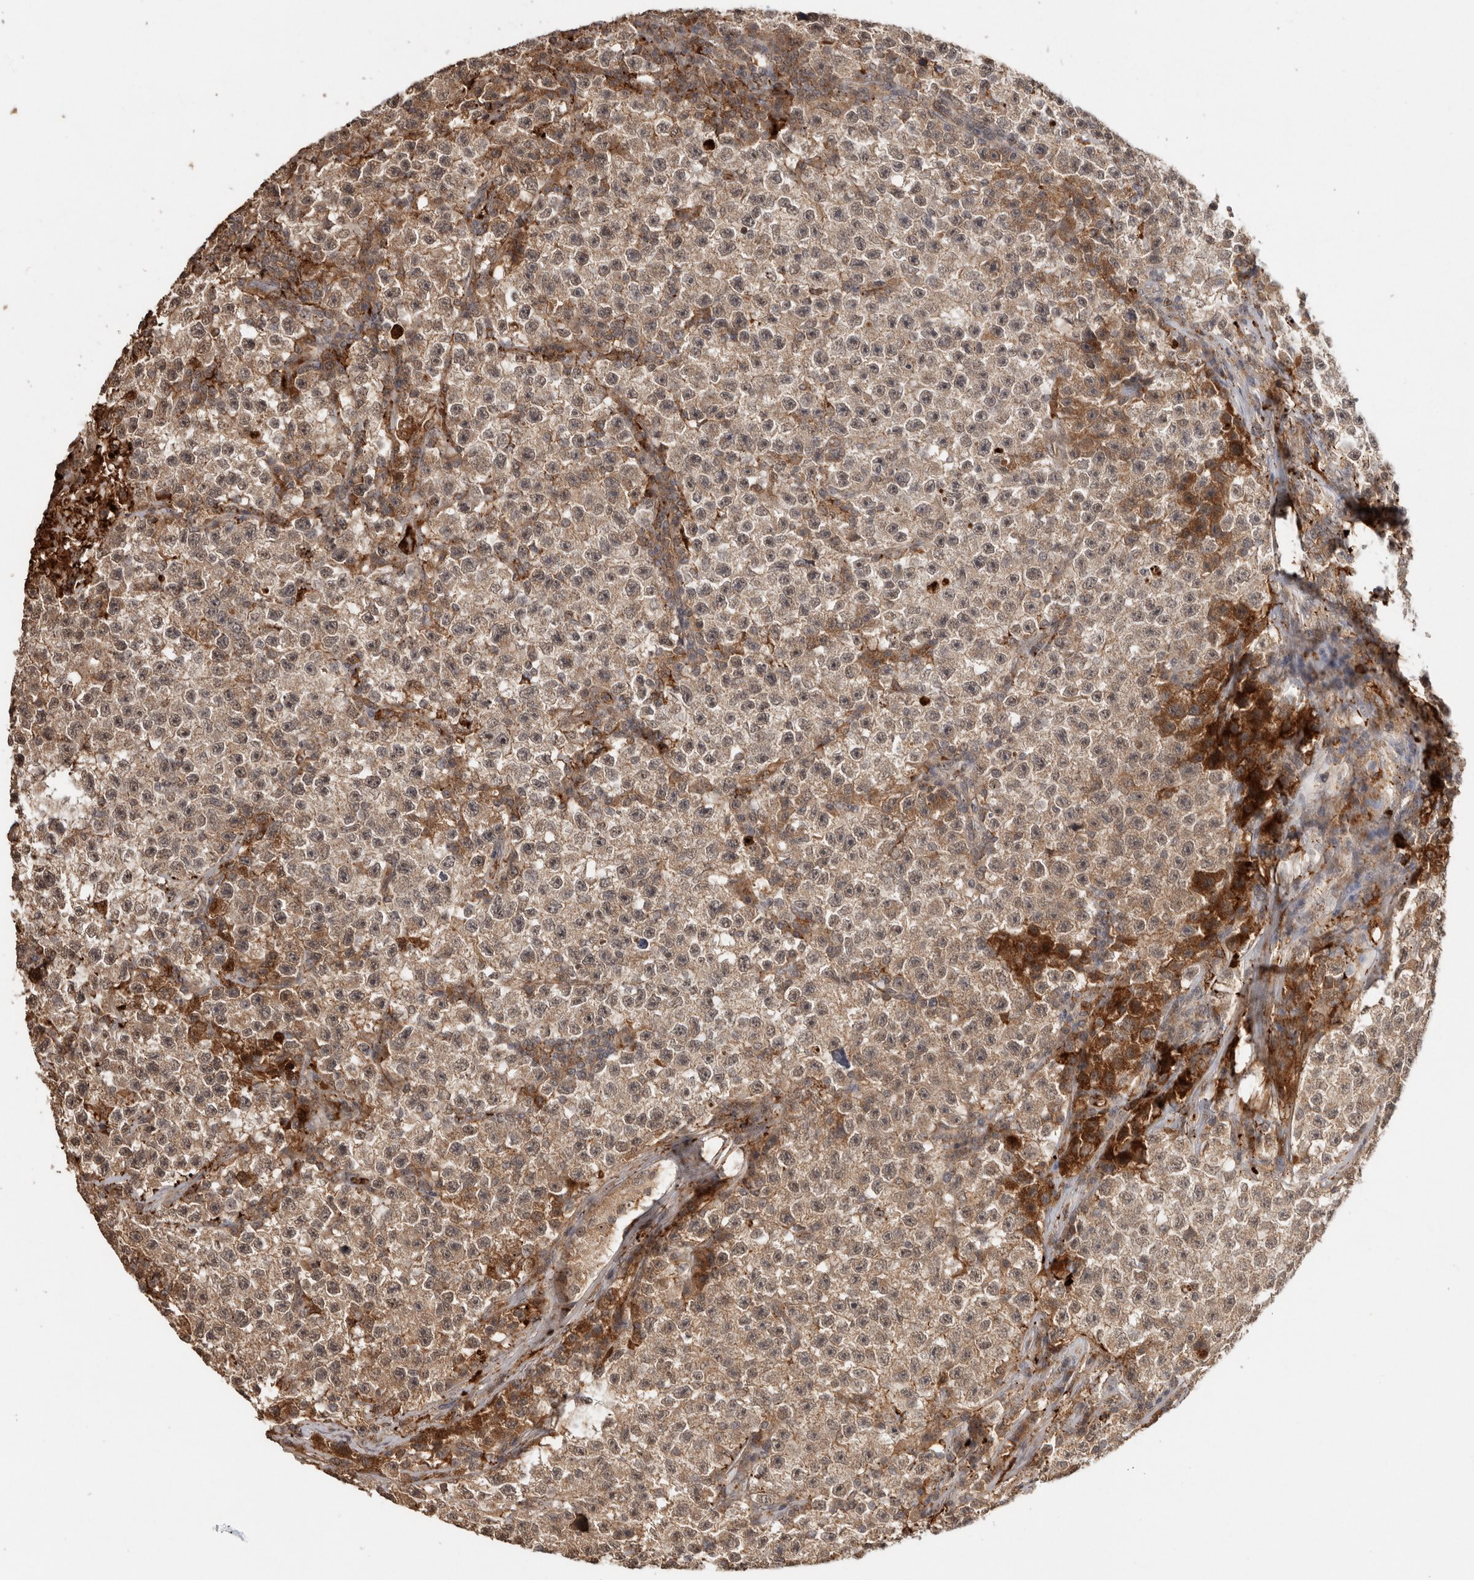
{"staining": {"intensity": "moderate", "quantity": ">75%", "location": "cytoplasmic/membranous,nuclear"}, "tissue": "testis cancer", "cell_type": "Tumor cells", "image_type": "cancer", "snomed": [{"axis": "morphology", "description": "Seminoma, NOS"}, {"axis": "topography", "description": "Testis"}], "caption": "Immunohistochemical staining of seminoma (testis) reveals medium levels of moderate cytoplasmic/membranous and nuclear staining in approximately >75% of tumor cells.", "gene": "FAM3A", "patient": {"sex": "male", "age": 22}}